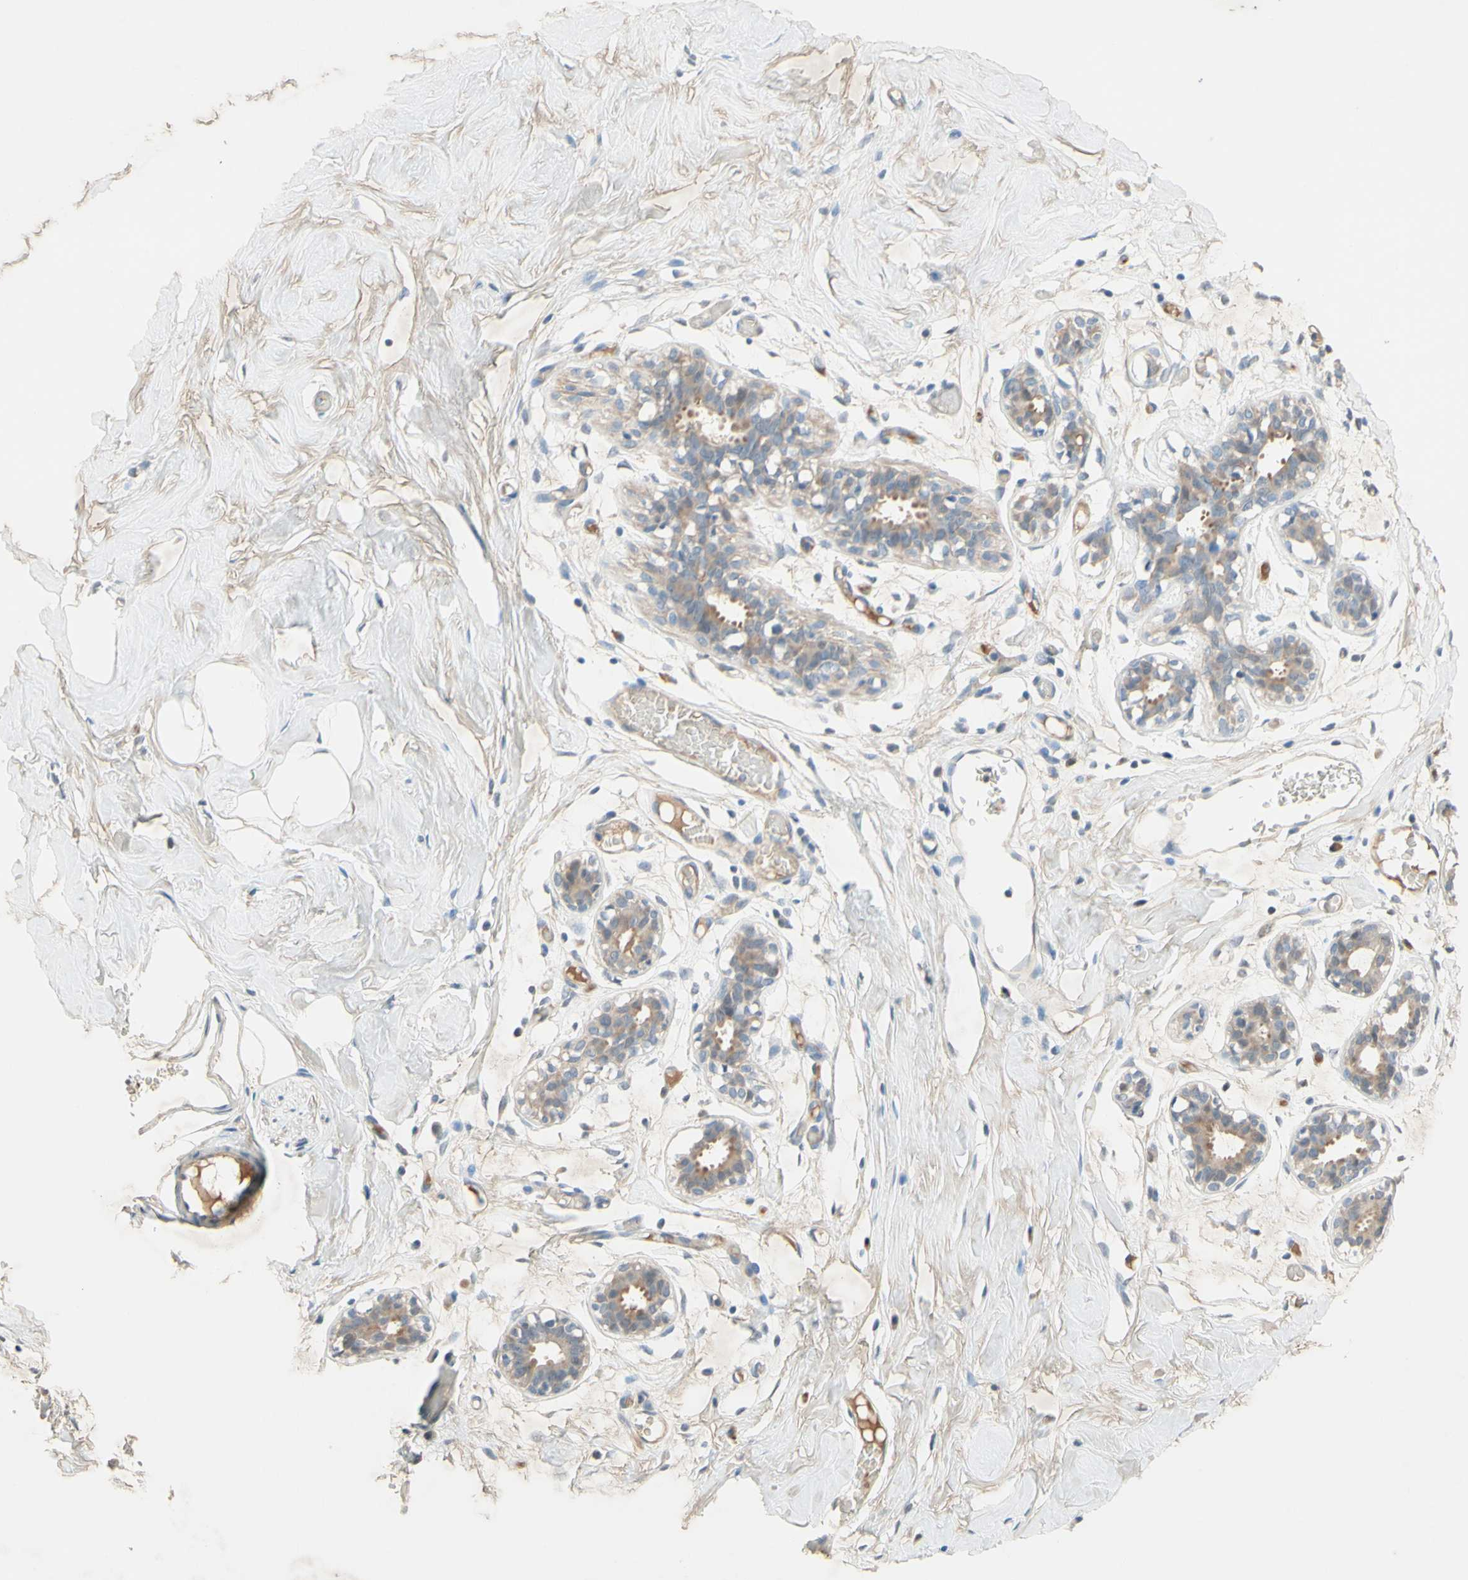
{"staining": {"intensity": "negative", "quantity": "none", "location": "none"}, "tissue": "adipose tissue", "cell_type": "Adipocytes", "image_type": "normal", "snomed": [{"axis": "morphology", "description": "Normal tissue, NOS"}, {"axis": "topography", "description": "Breast"}, {"axis": "topography", "description": "Adipose tissue"}], "caption": "Immunohistochemical staining of normal adipose tissue displays no significant expression in adipocytes.", "gene": "IL2", "patient": {"sex": "female", "age": 25}}